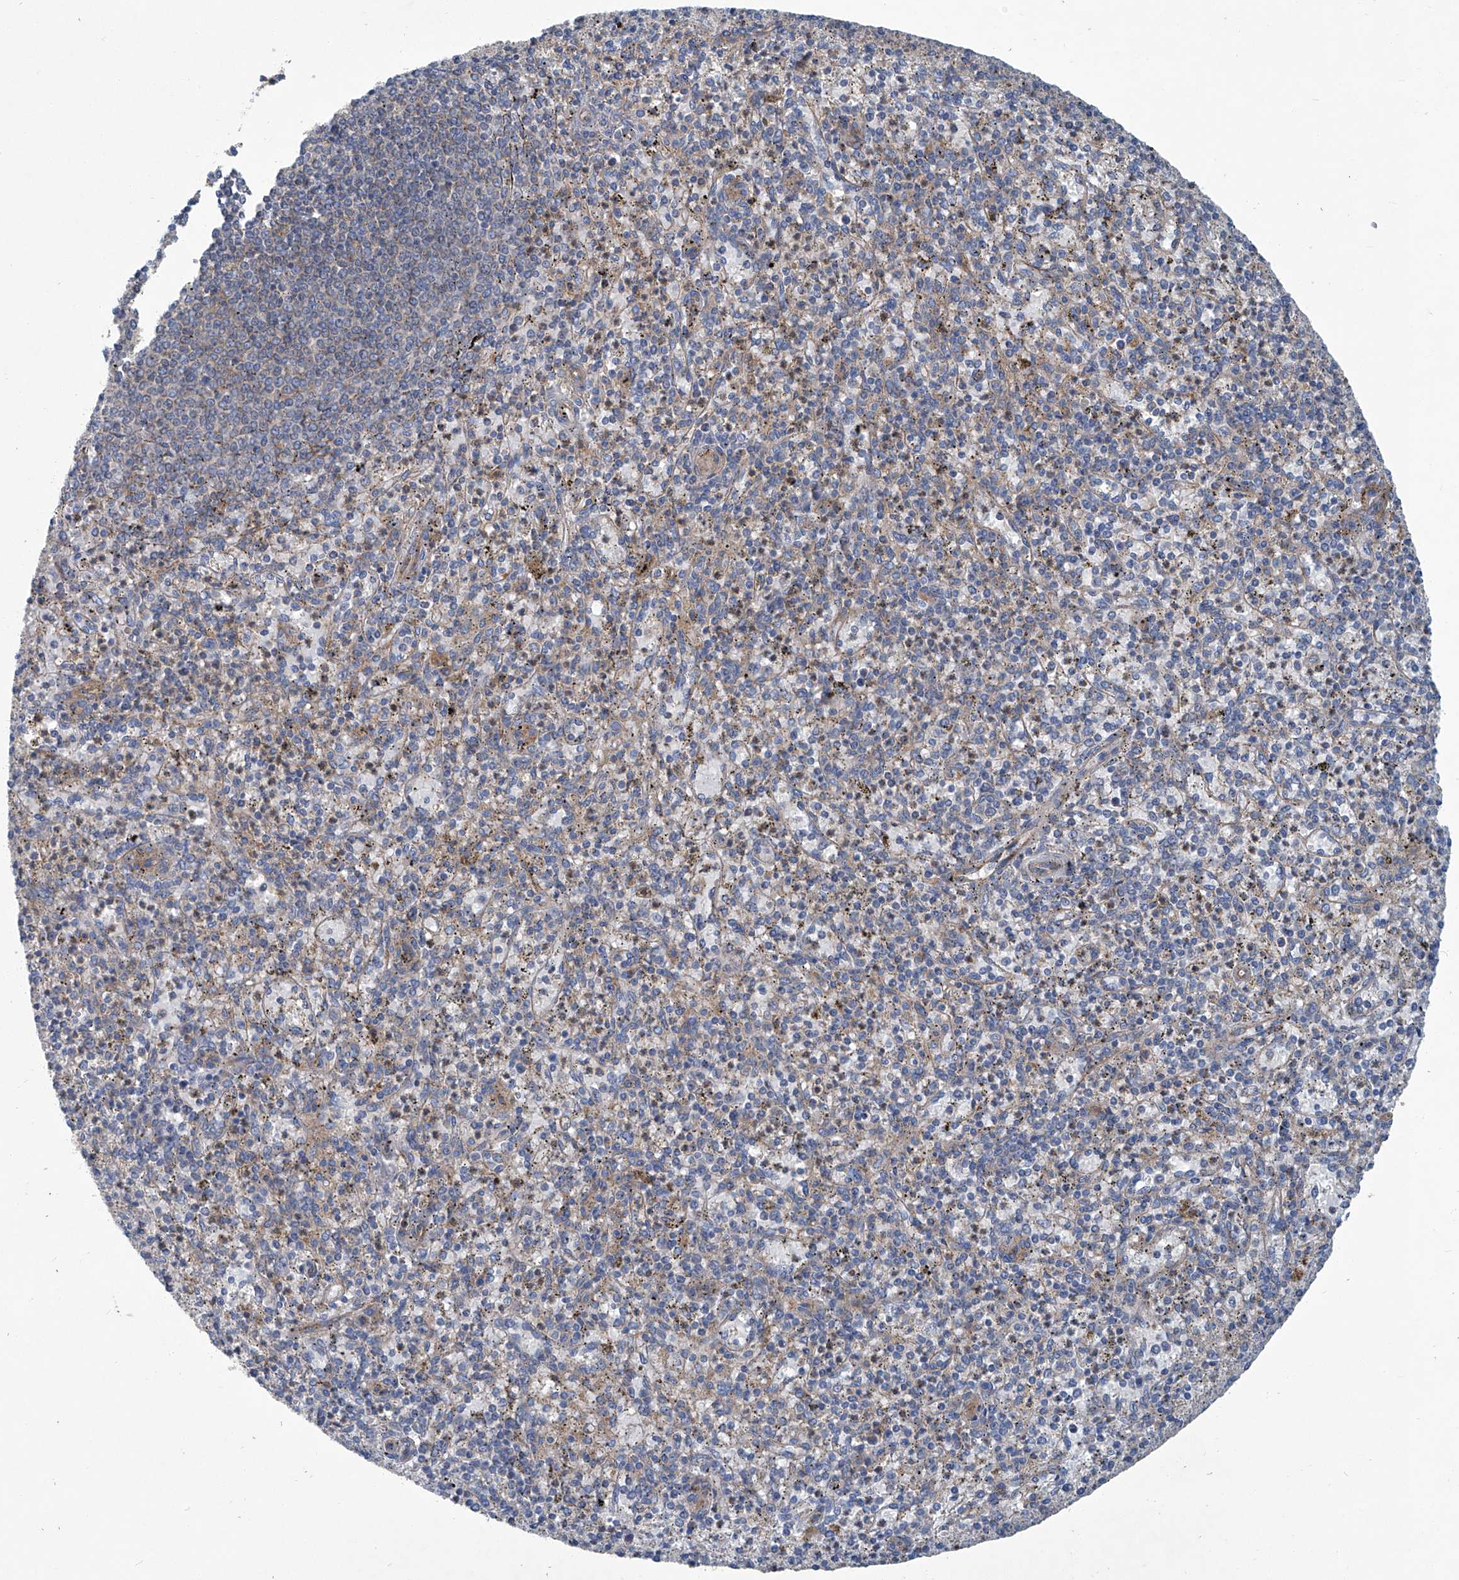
{"staining": {"intensity": "weak", "quantity": "<25%", "location": "cytoplasmic/membranous"}, "tissue": "spleen", "cell_type": "Cells in red pulp", "image_type": "normal", "snomed": [{"axis": "morphology", "description": "Normal tissue, NOS"}, {"axis": "topography", "description": "Spleen"}], "caption": "IHC image of benign human spleen stained for a protein (brown), which exhibits no staining in cells in red pulp.", "gene": "PIGH", "patient": {"sex": "male", "age": 72}}